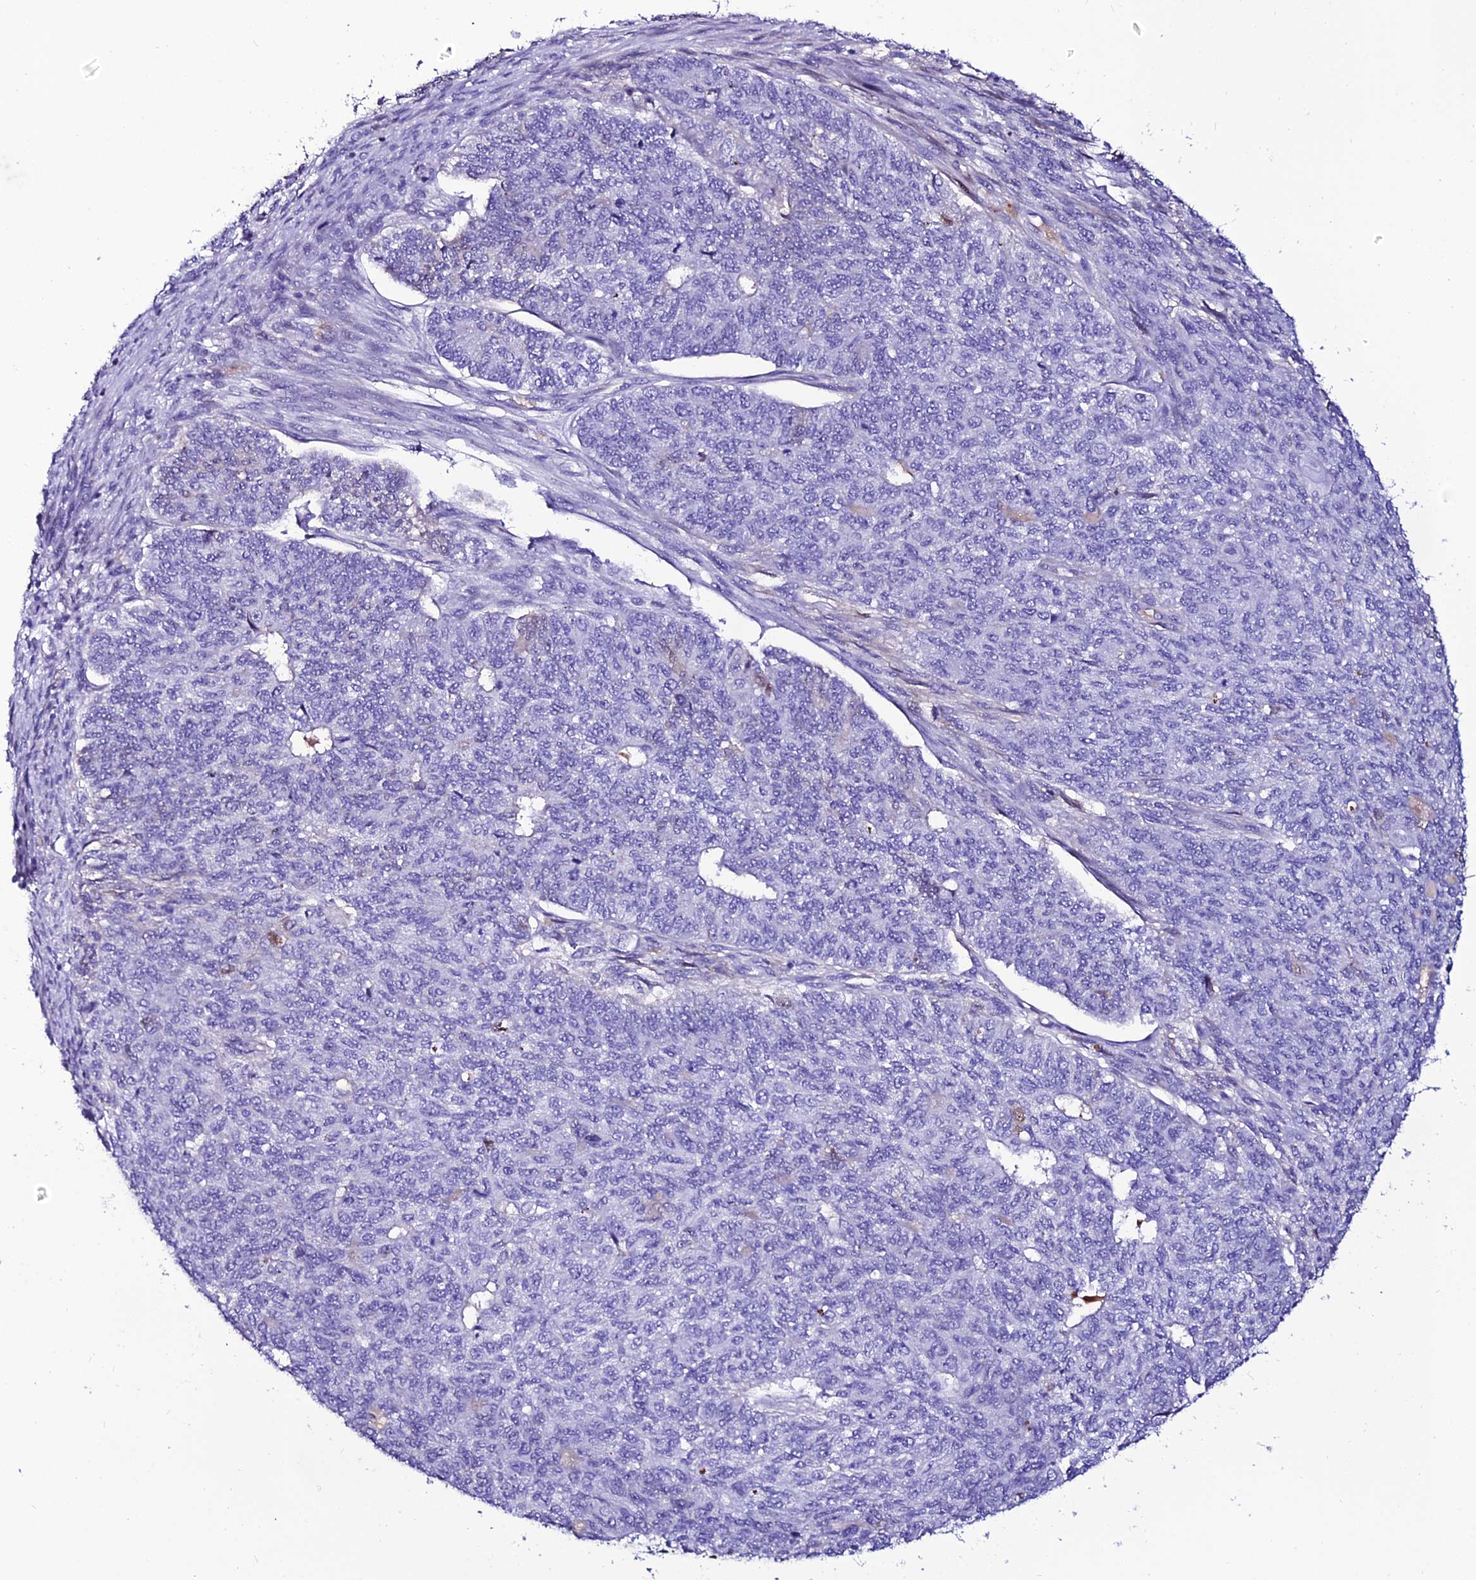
{"staining": {"intensity": "negative", "quantity": "none", "location": "none"}, "tissue": "endometrial cancer", "cell_type": "Tumor cells", "image_type": "cancer", "snomed": [{"axis": "morphology", "description": "Adenocarcinoma, NOS"}, {"axis": "topography", "description": "Endometrium"}], "caption": "Image shows no significant protein positivity in tumor cells of endometrial cancer (adenocarcinoma).", "gene": "DEFB132", "patient": {"sex": "female", "age": 32}}